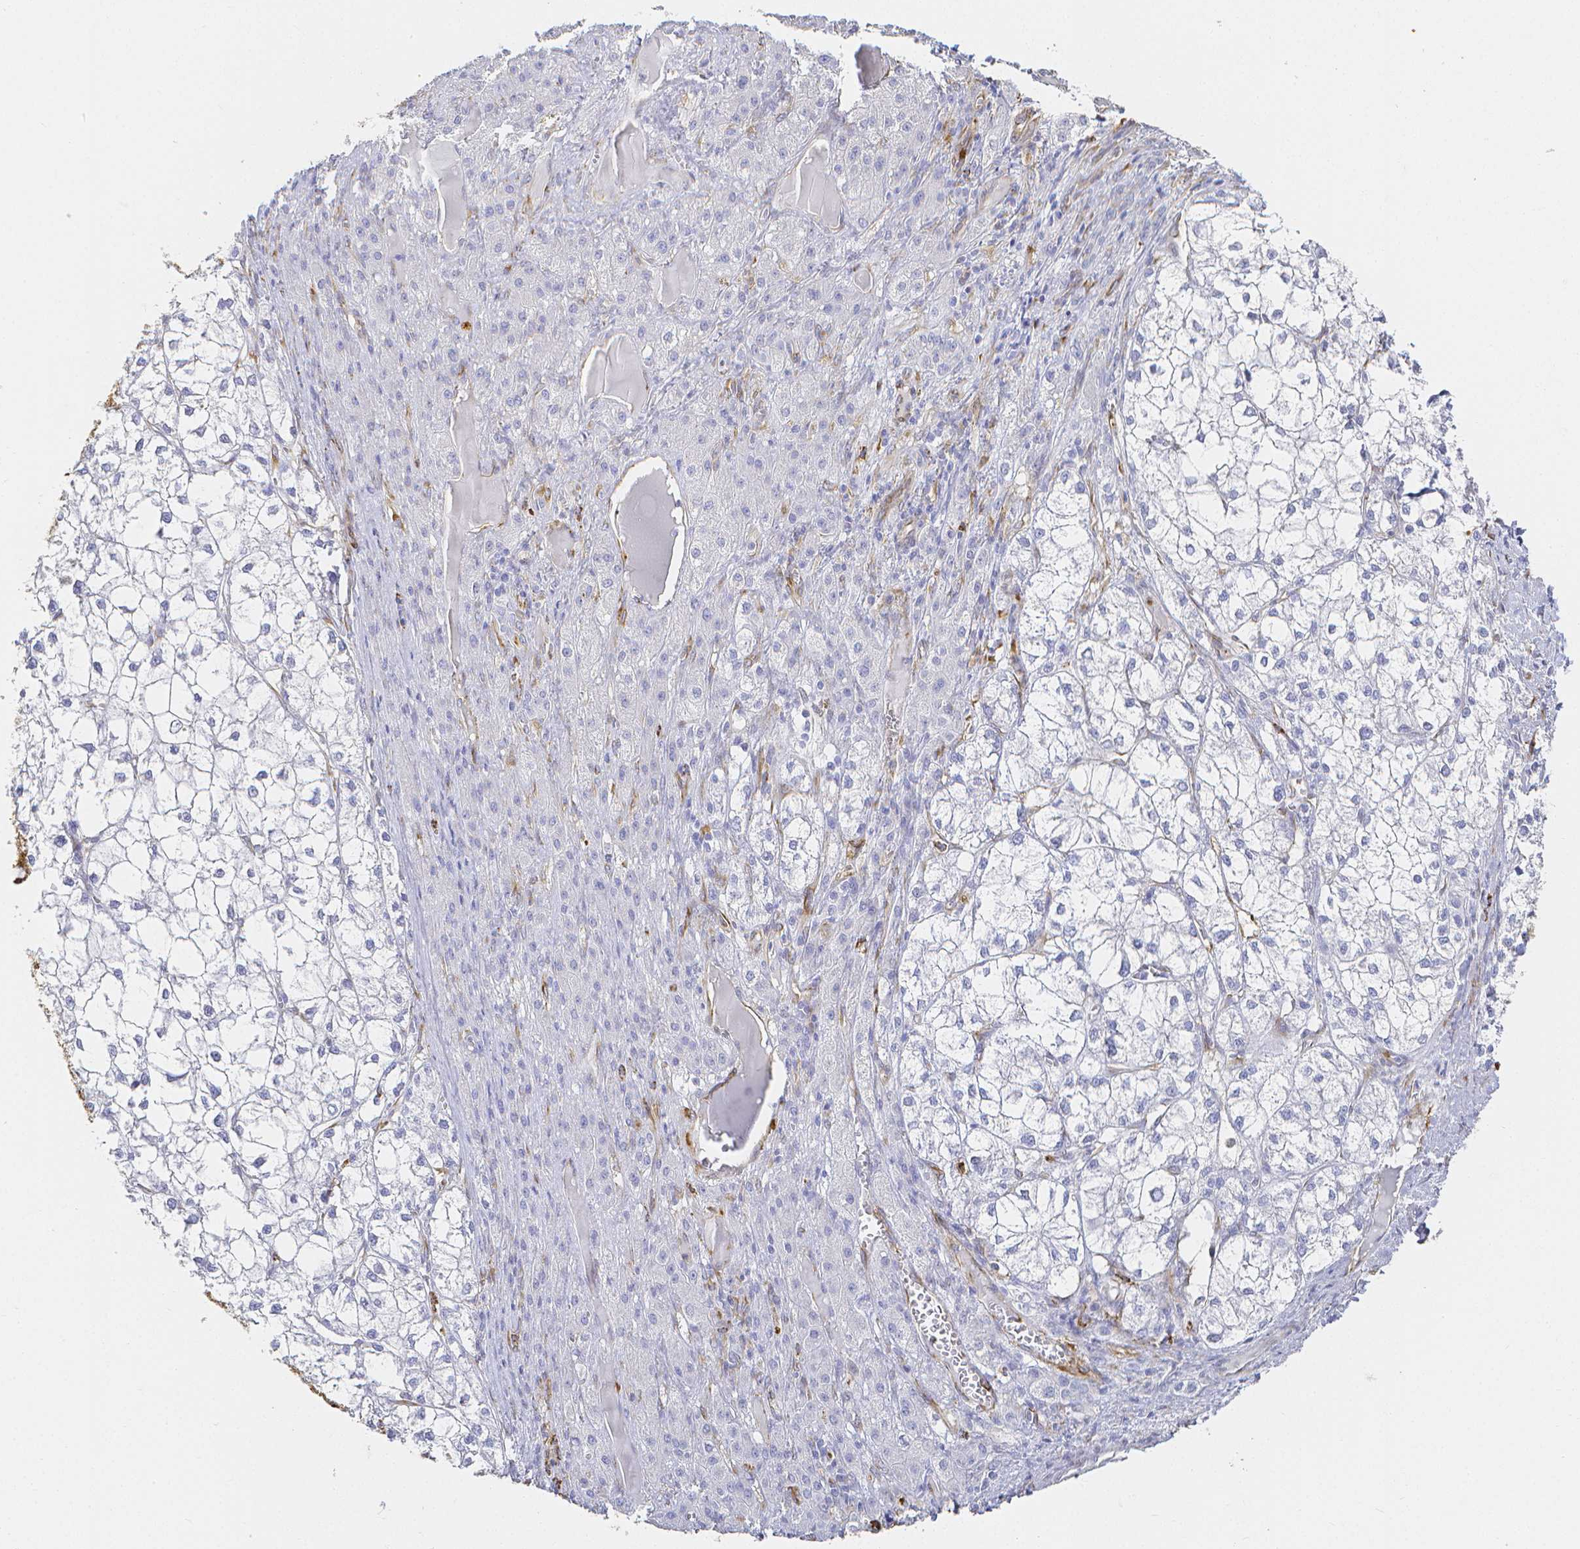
{"staining": {"intensity": "negative", "quantity": "none", "location": "none"}, "tissue": "liver cancer", "cell_type": "Tumor cells", "image_type": "cancer", "snomed": [{"axis": "morphology", "description": "Carcinoma, Hepatocellular, NOS"}, {"axis": "topography", "description": "Liver"}], "caption": "An IHC image of liver cancer (hepatocellular carcinoma) is shown. There is no staining in tumor cells of liver cancer (hepatocellular carcinoma).", "gene": "SMURF1", "patient": {"sex": "female", "age": 43}}